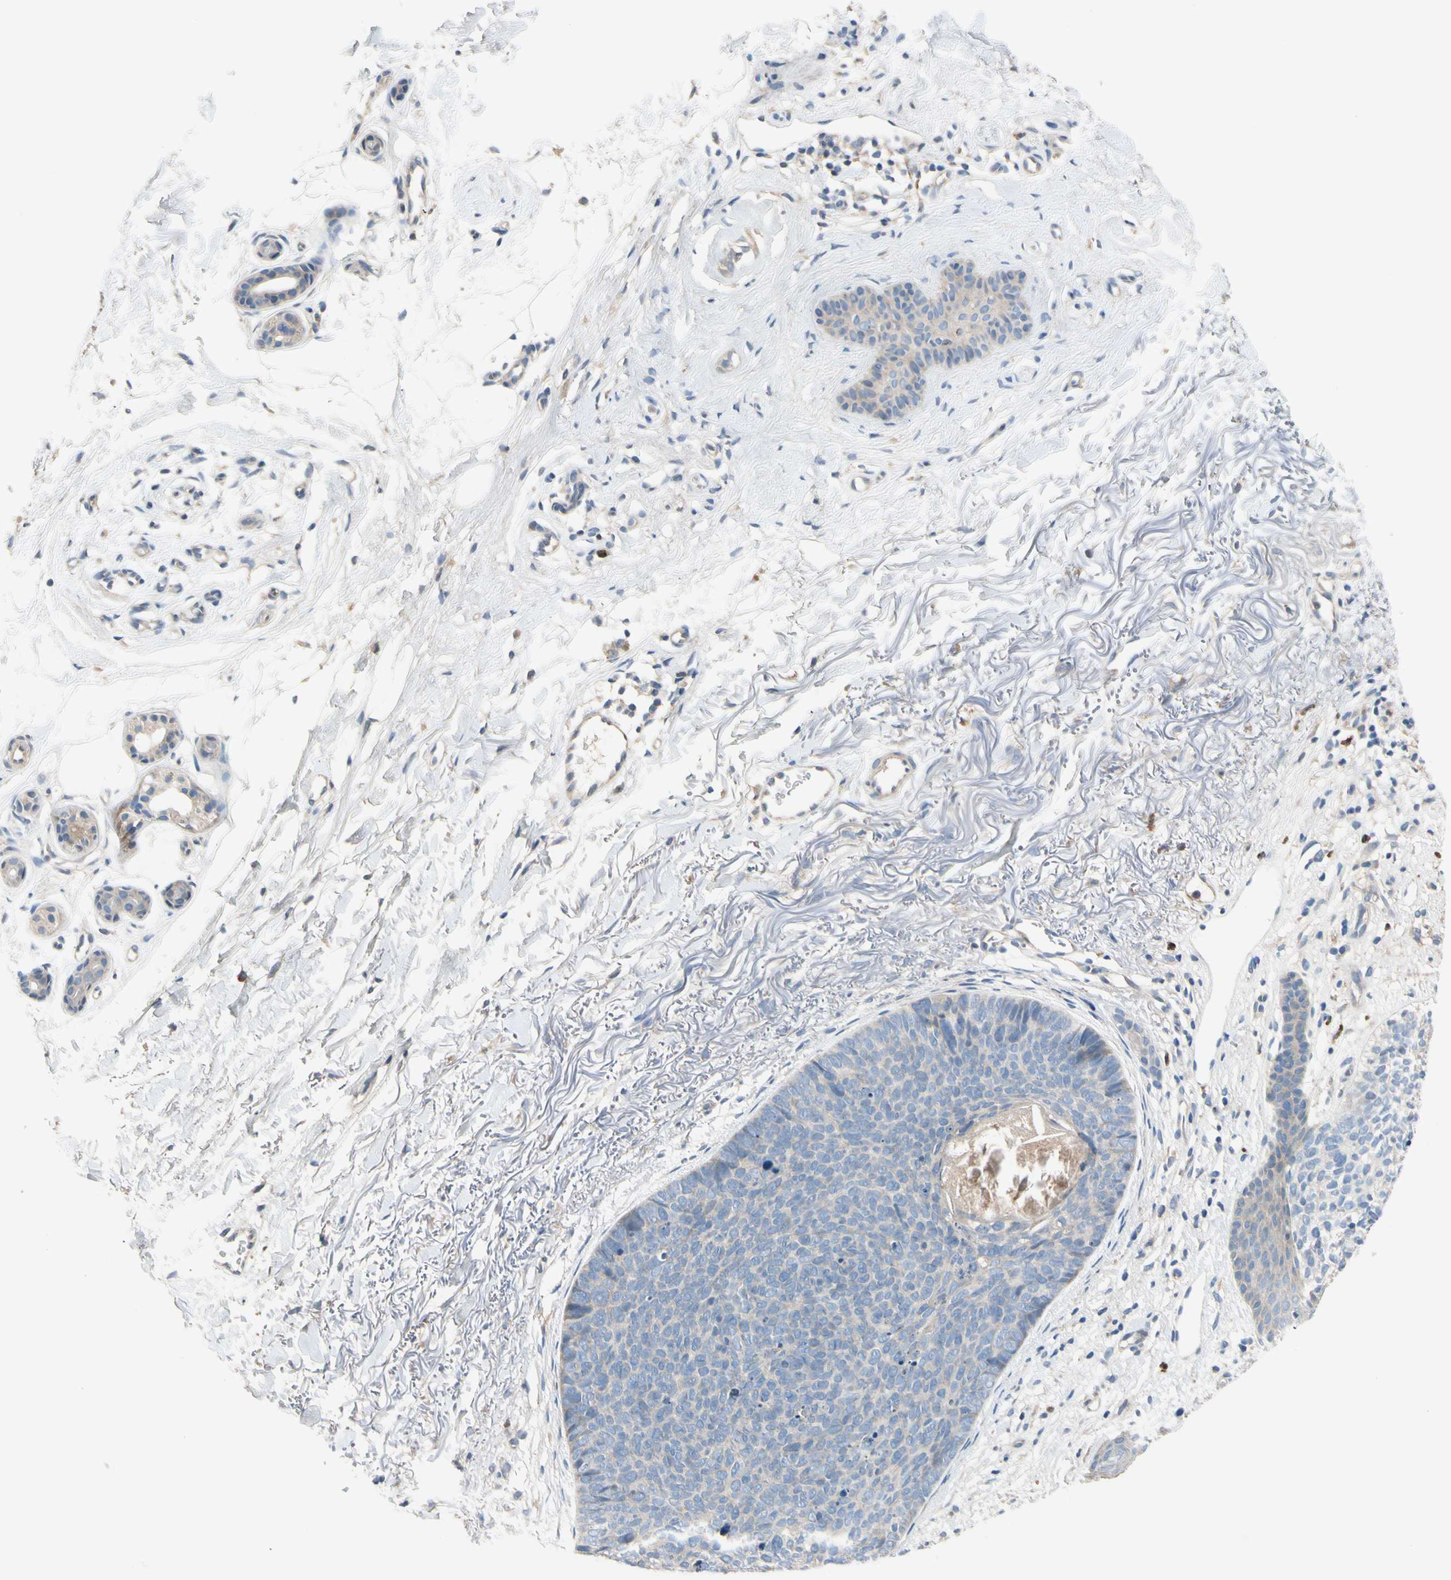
{"staining": {"intensity": "negative", "quantity": "none", "location": "none"}, "tissue": "skin cancer", "cell_type": "Tumor cells", "image_type": "cancer", "snomed": [{"axis": "morphology", "description": "Basal cell carcinoma"}, {"axis": "topography", "description": "Skin"}], "caption": "Skin cancer (basal cell carcinoma) stained for a protein using IHC displays no staining tumor cells.", "gene": "SIGLEC5", "patient": {"sex": "female", "age": 70}}